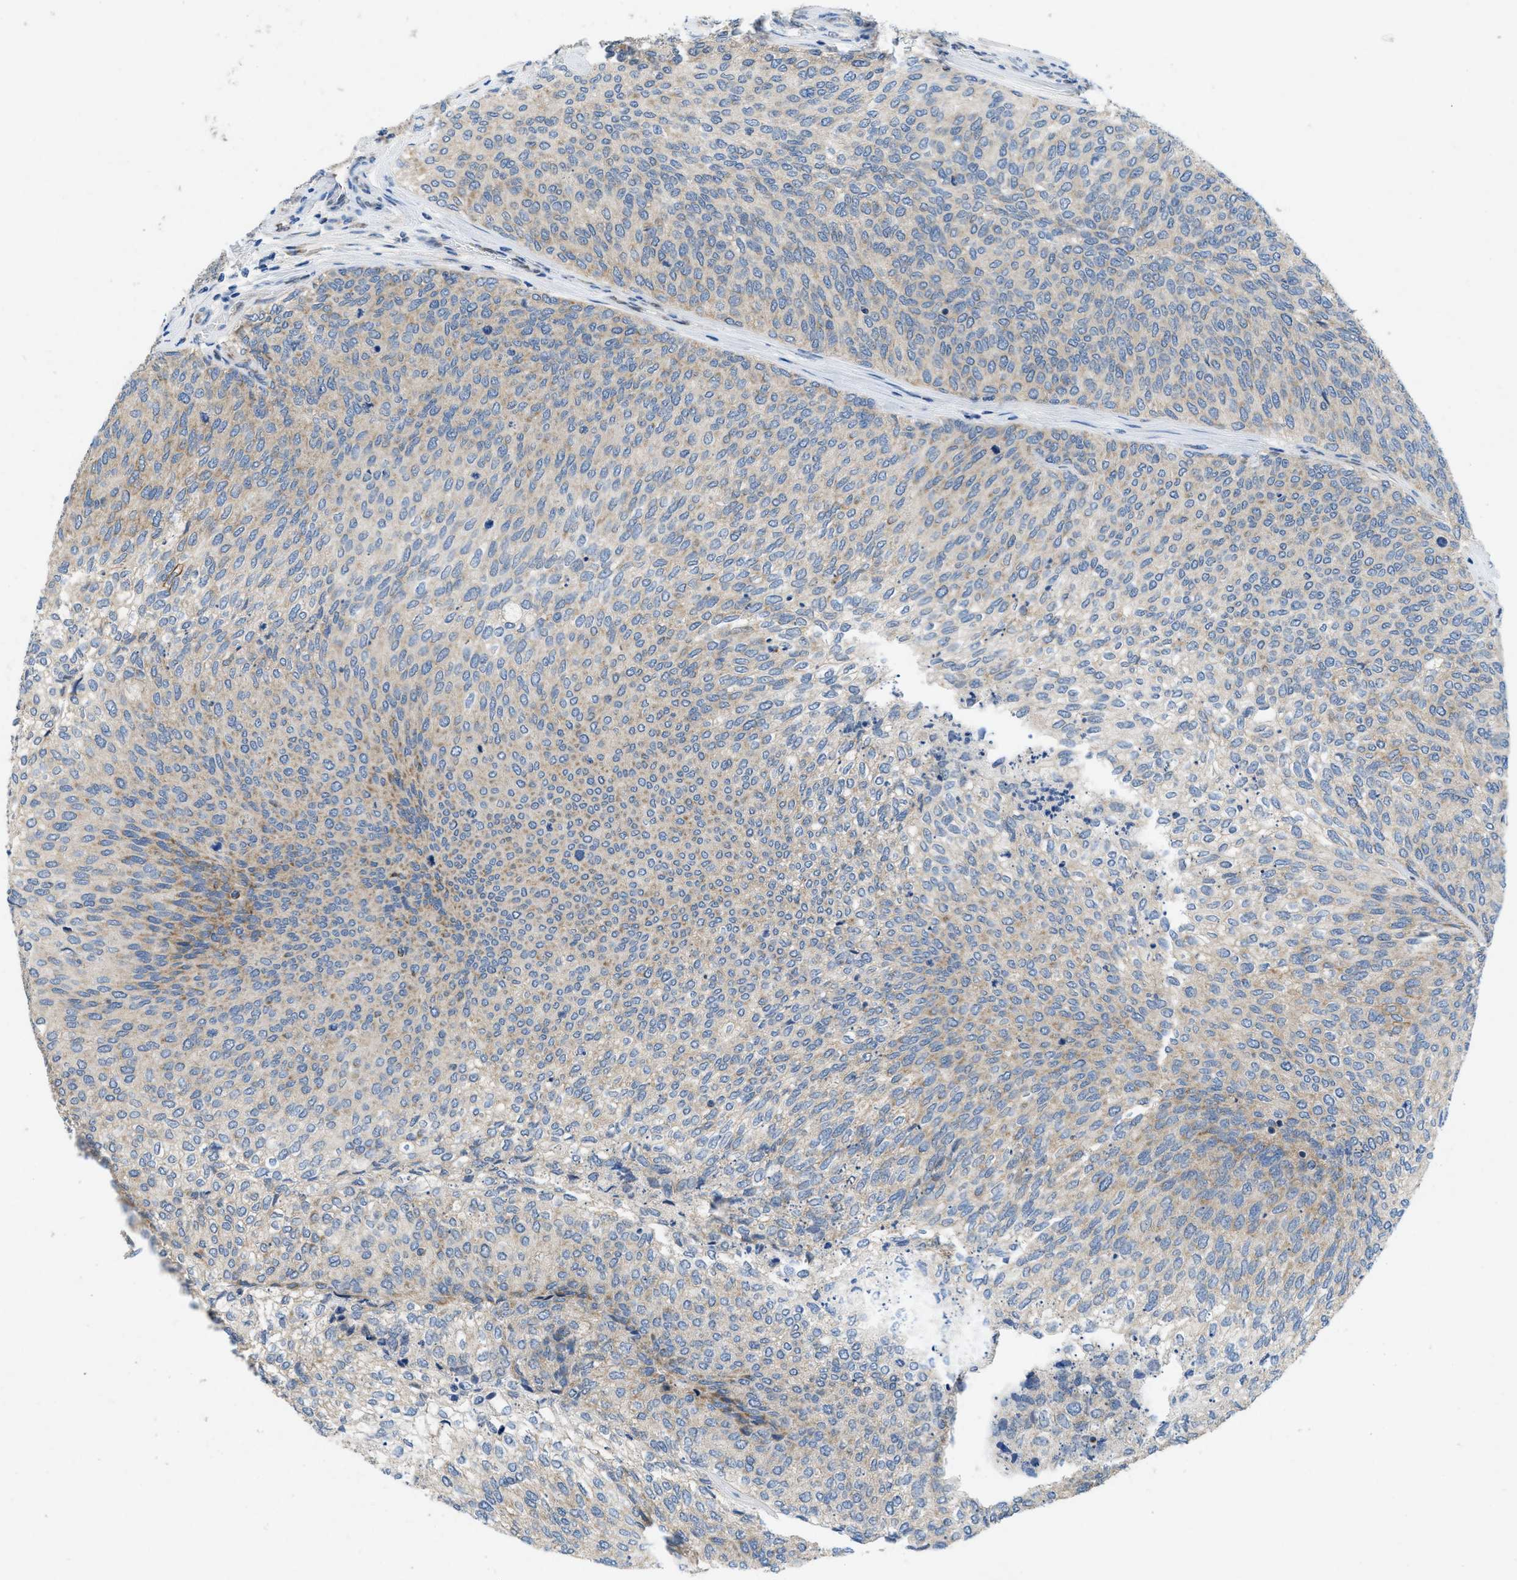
{"staining": {"intensity": "weak", "quantity": "<25%", "location": "cytoplasmic/membranous"}, "tissue": "urothelial cancer", "cell_type": "Tumor cells", "image_type": "cancer", "snomed": [{"axis": "morphology", "description": "Urothelial carcinoma, Low grade"}, {"axis": "topography", "description": "Urinary bladder"}], "caption": "A photomicrograph of human urothelial cancer is negative for staining in tumor cells.", "gene": "PNKD", "patient": {"sex": "female", "age": 79}}